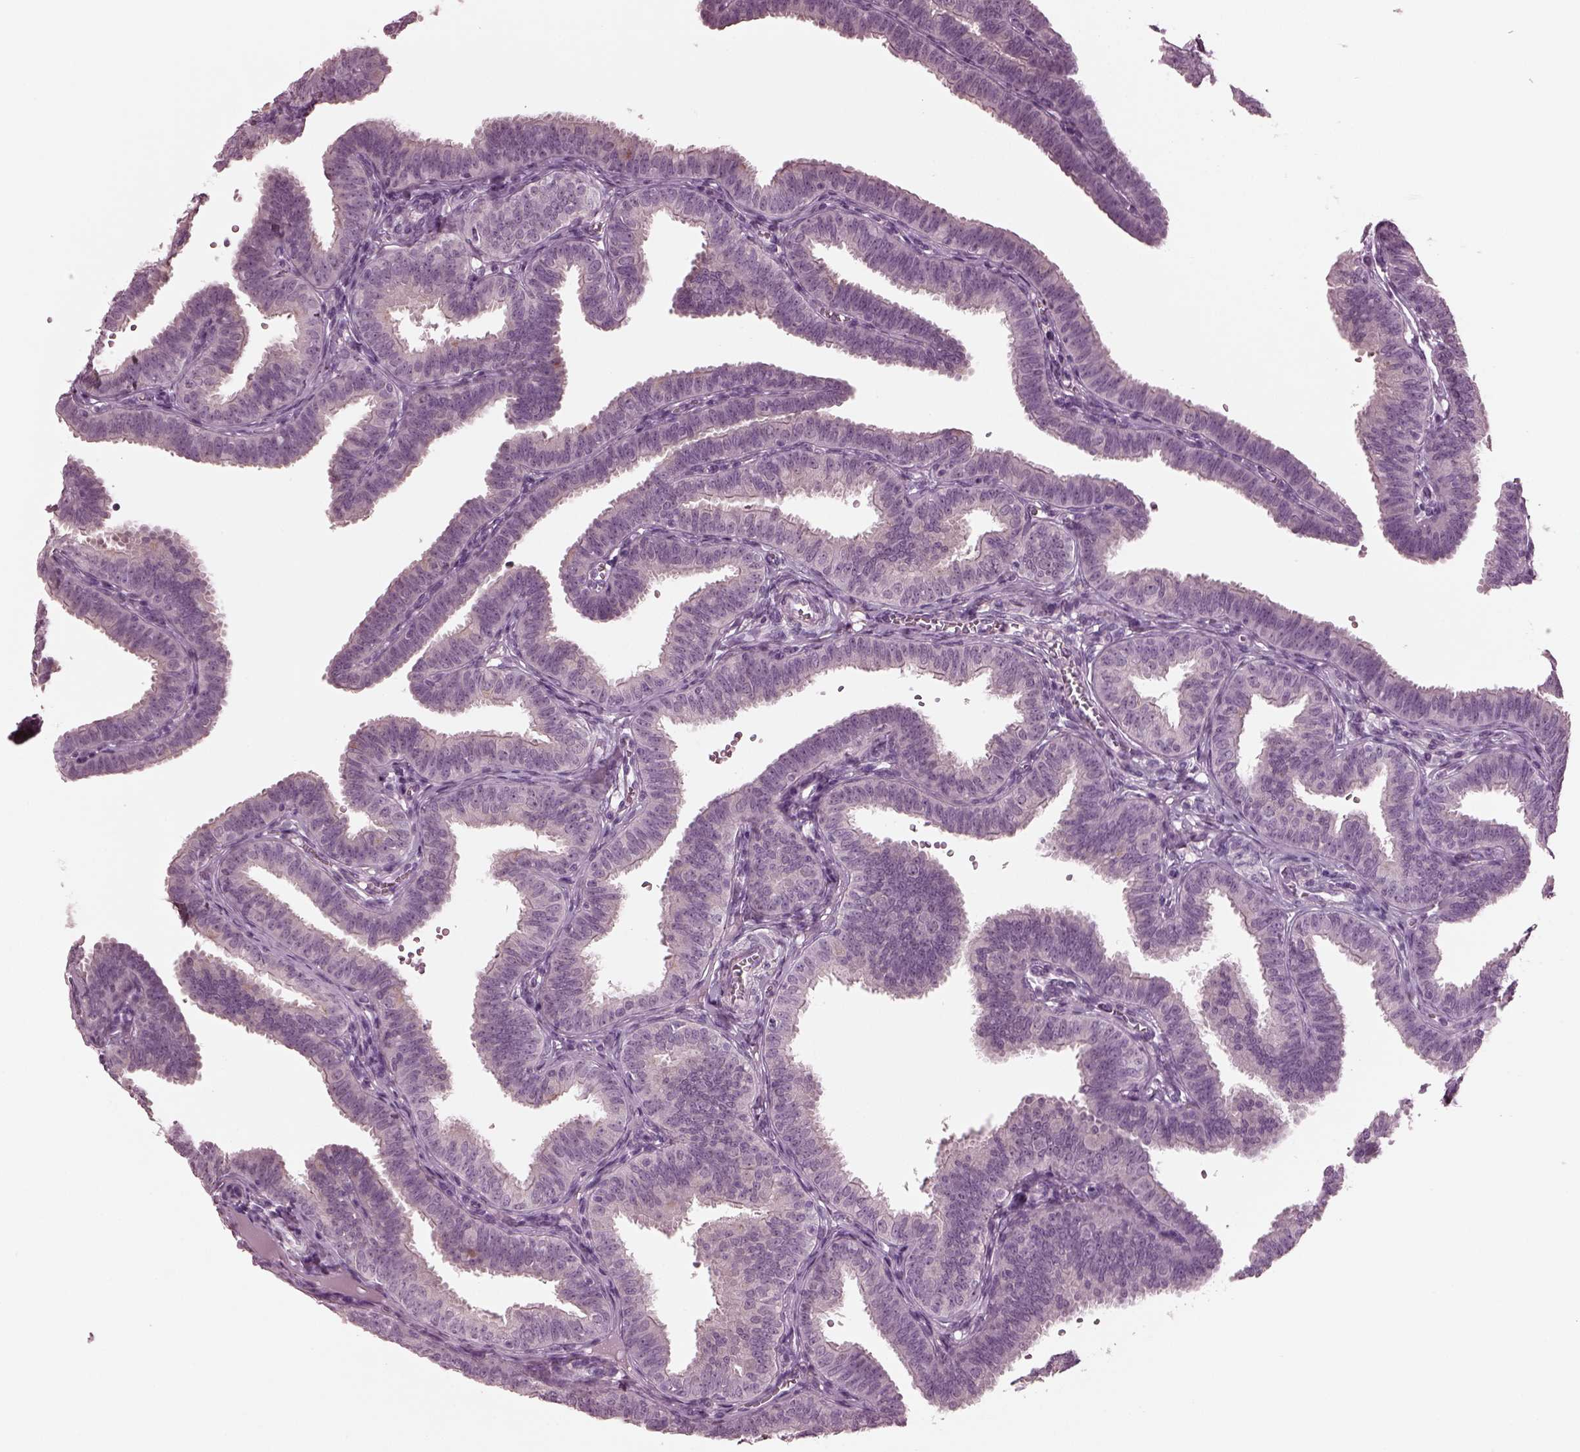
{"staining": {"intensity": "negative", "quantity": "none", "location": "none"}, "tissue": "fallopian tube", "cell_type": "Glandular cells", "image_type": "normal", "snomed": [{"axis": "morphology", "description": "Normal tissue, NOS"}, {"axis": "topography", "description": "Fallopian tube"}], "caption": "Human fallopian tube stained for a protein using immunohistochemistry (IHC) displays no positivity in glandular cells.", "gene": "MIB2", "patient": {"sex": "female", "age": 25}}